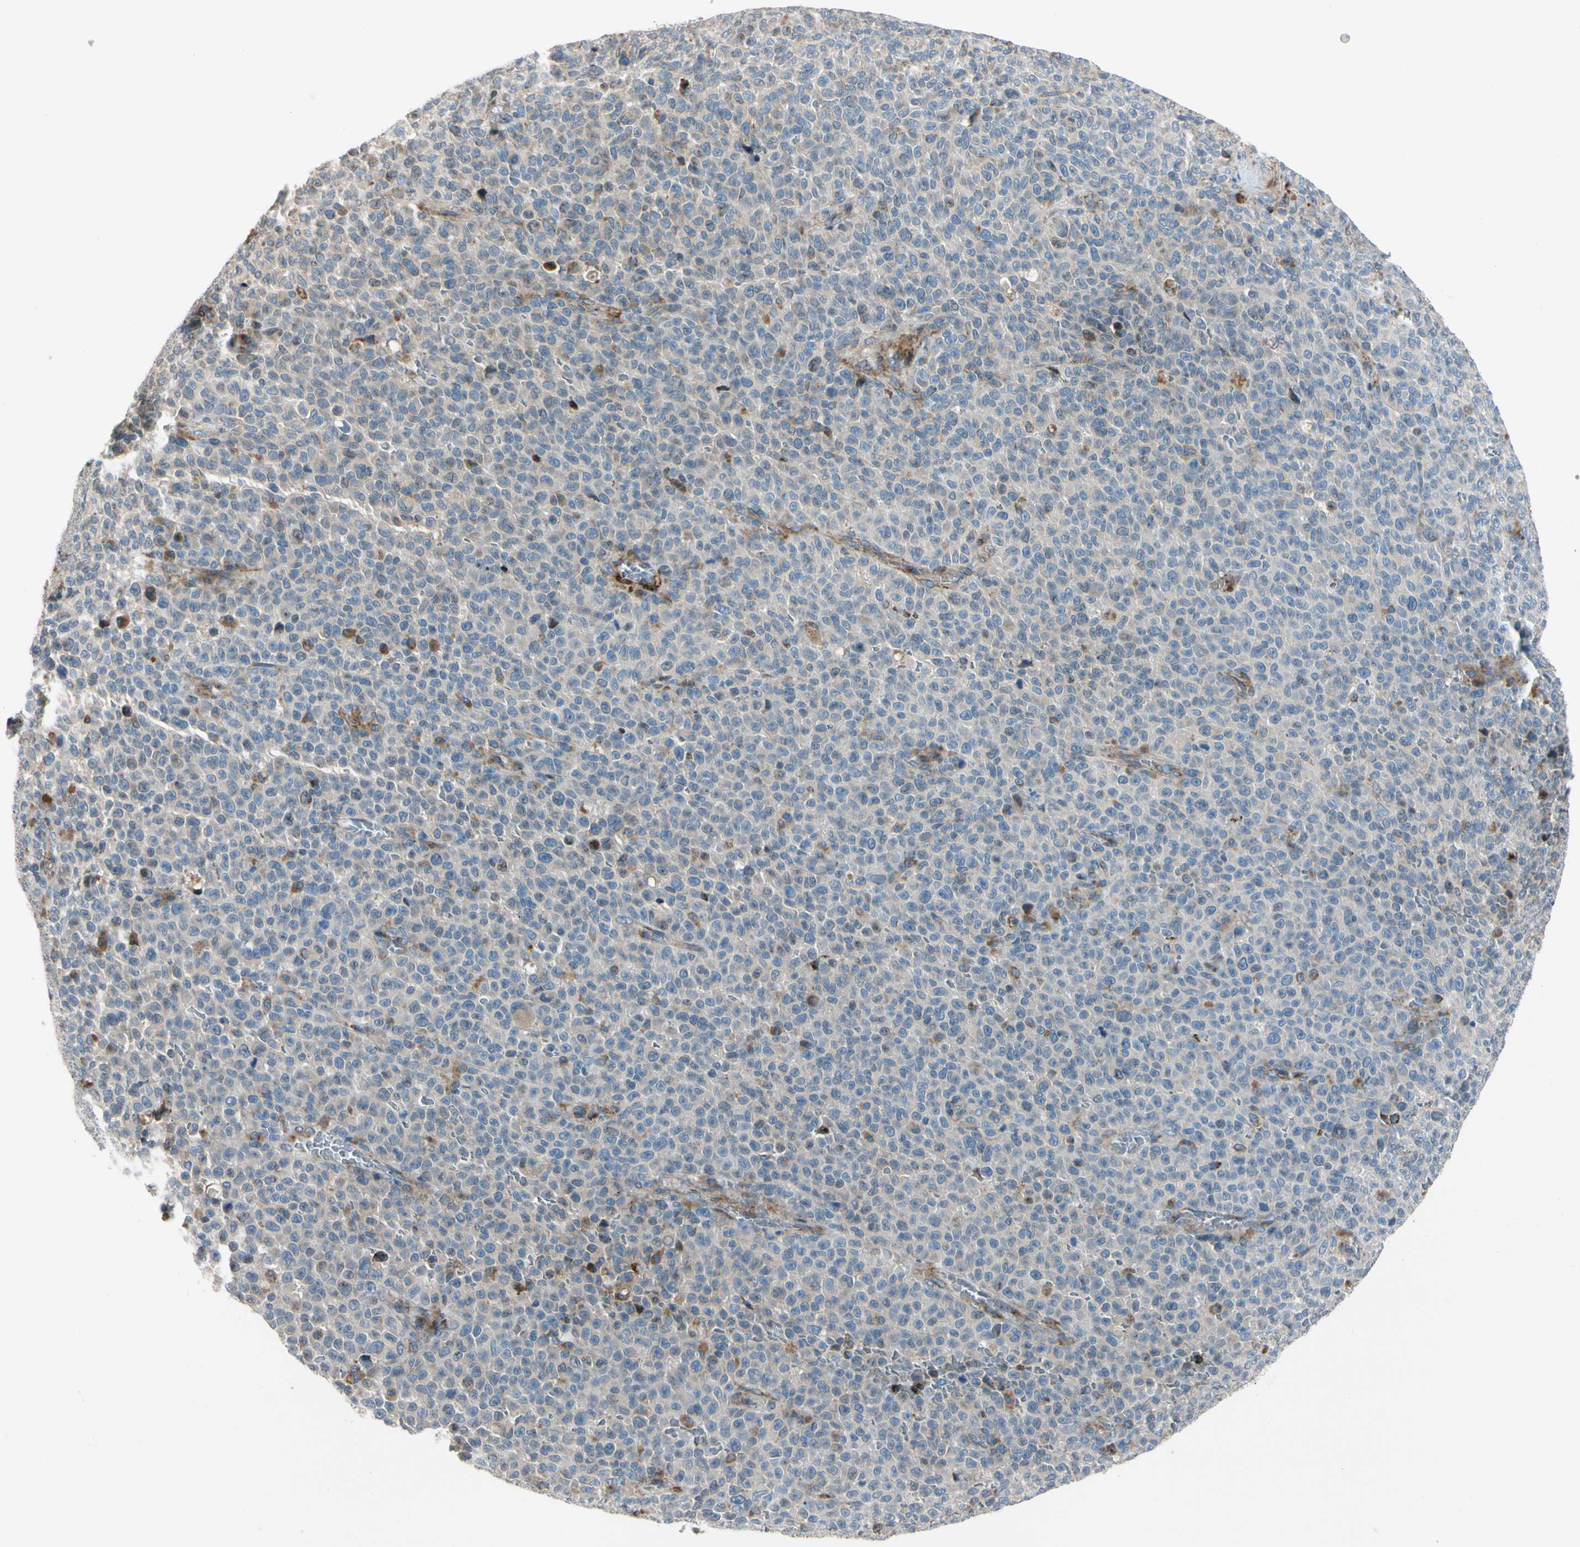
{"staining": {"intensity": "weak", "quantity": ">75%", "location": "cytoplasmic/membranous"}, "tissue": "melanoma", "cell_type": "Tumor cells", "image_type": "cancer", "snomed": [{"axis": "morphology", "description": "Malignant melanoma, NOS"}, {"axis": "topography", "description": "Skin"}], "caption": "This is an image of IHC staining of malignant melanoma, which shows weak expression in the cytoplasmic/membranous of tumor cells.", "gene": "MRPL9", "patient": {"sex": "female", "age": 82}}